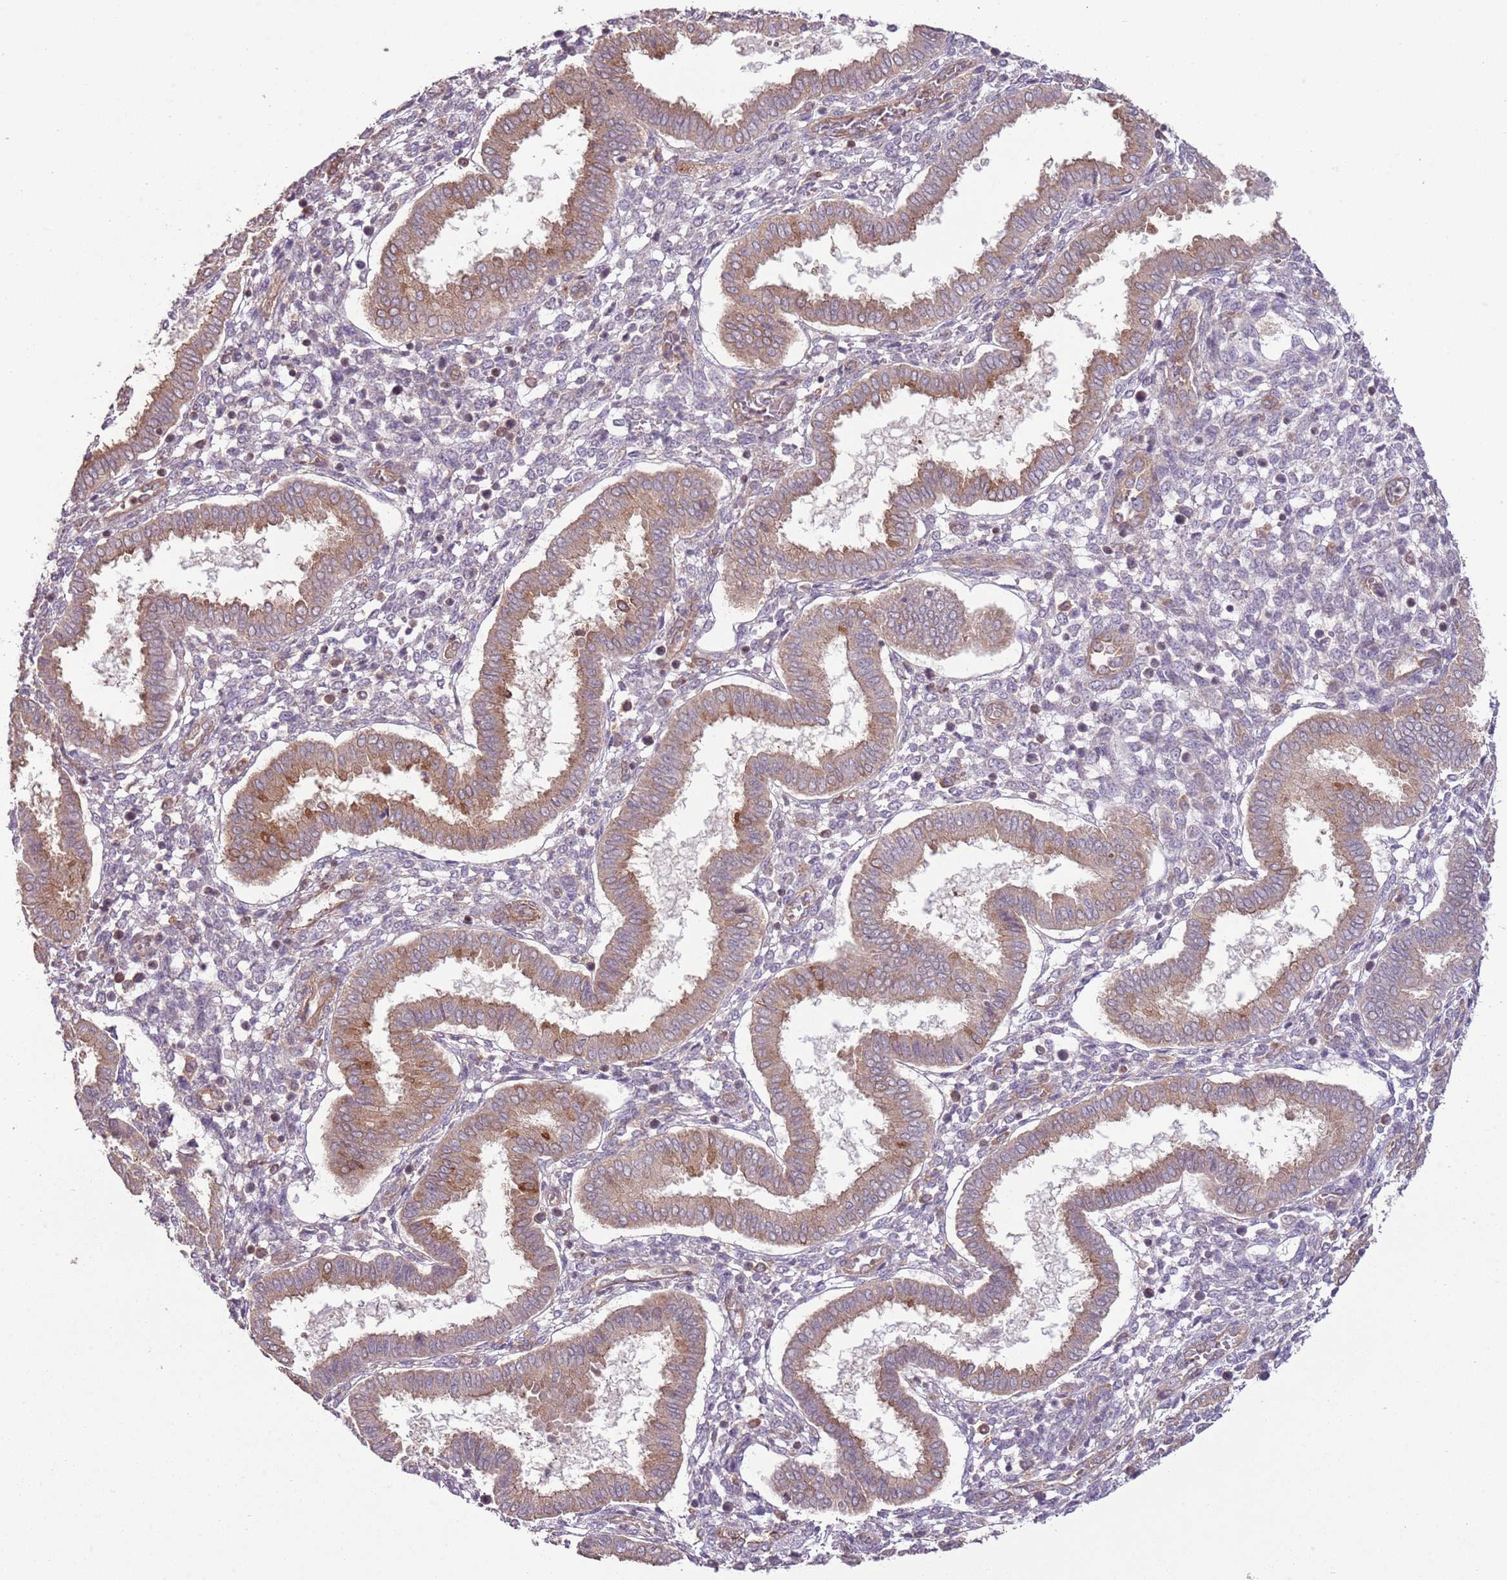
{"staining": {"intensity": "negative", "quantity": "none", "location": "none"}, "tissue": "endometrium", "cell_type": "Cells in endometrial stroma", "image_type": "normal", "snomed": [{"axis": "morphology", "description": "Normal tissue, NOS"}, {"axis": "topography", "description": "Endometrium"}], "caption": "The micrograph shows no staining of cells in endometrial stroma in benign endometrium.", "gene": "LPIN2", "patient": {"sex": "female", "age": 24}}